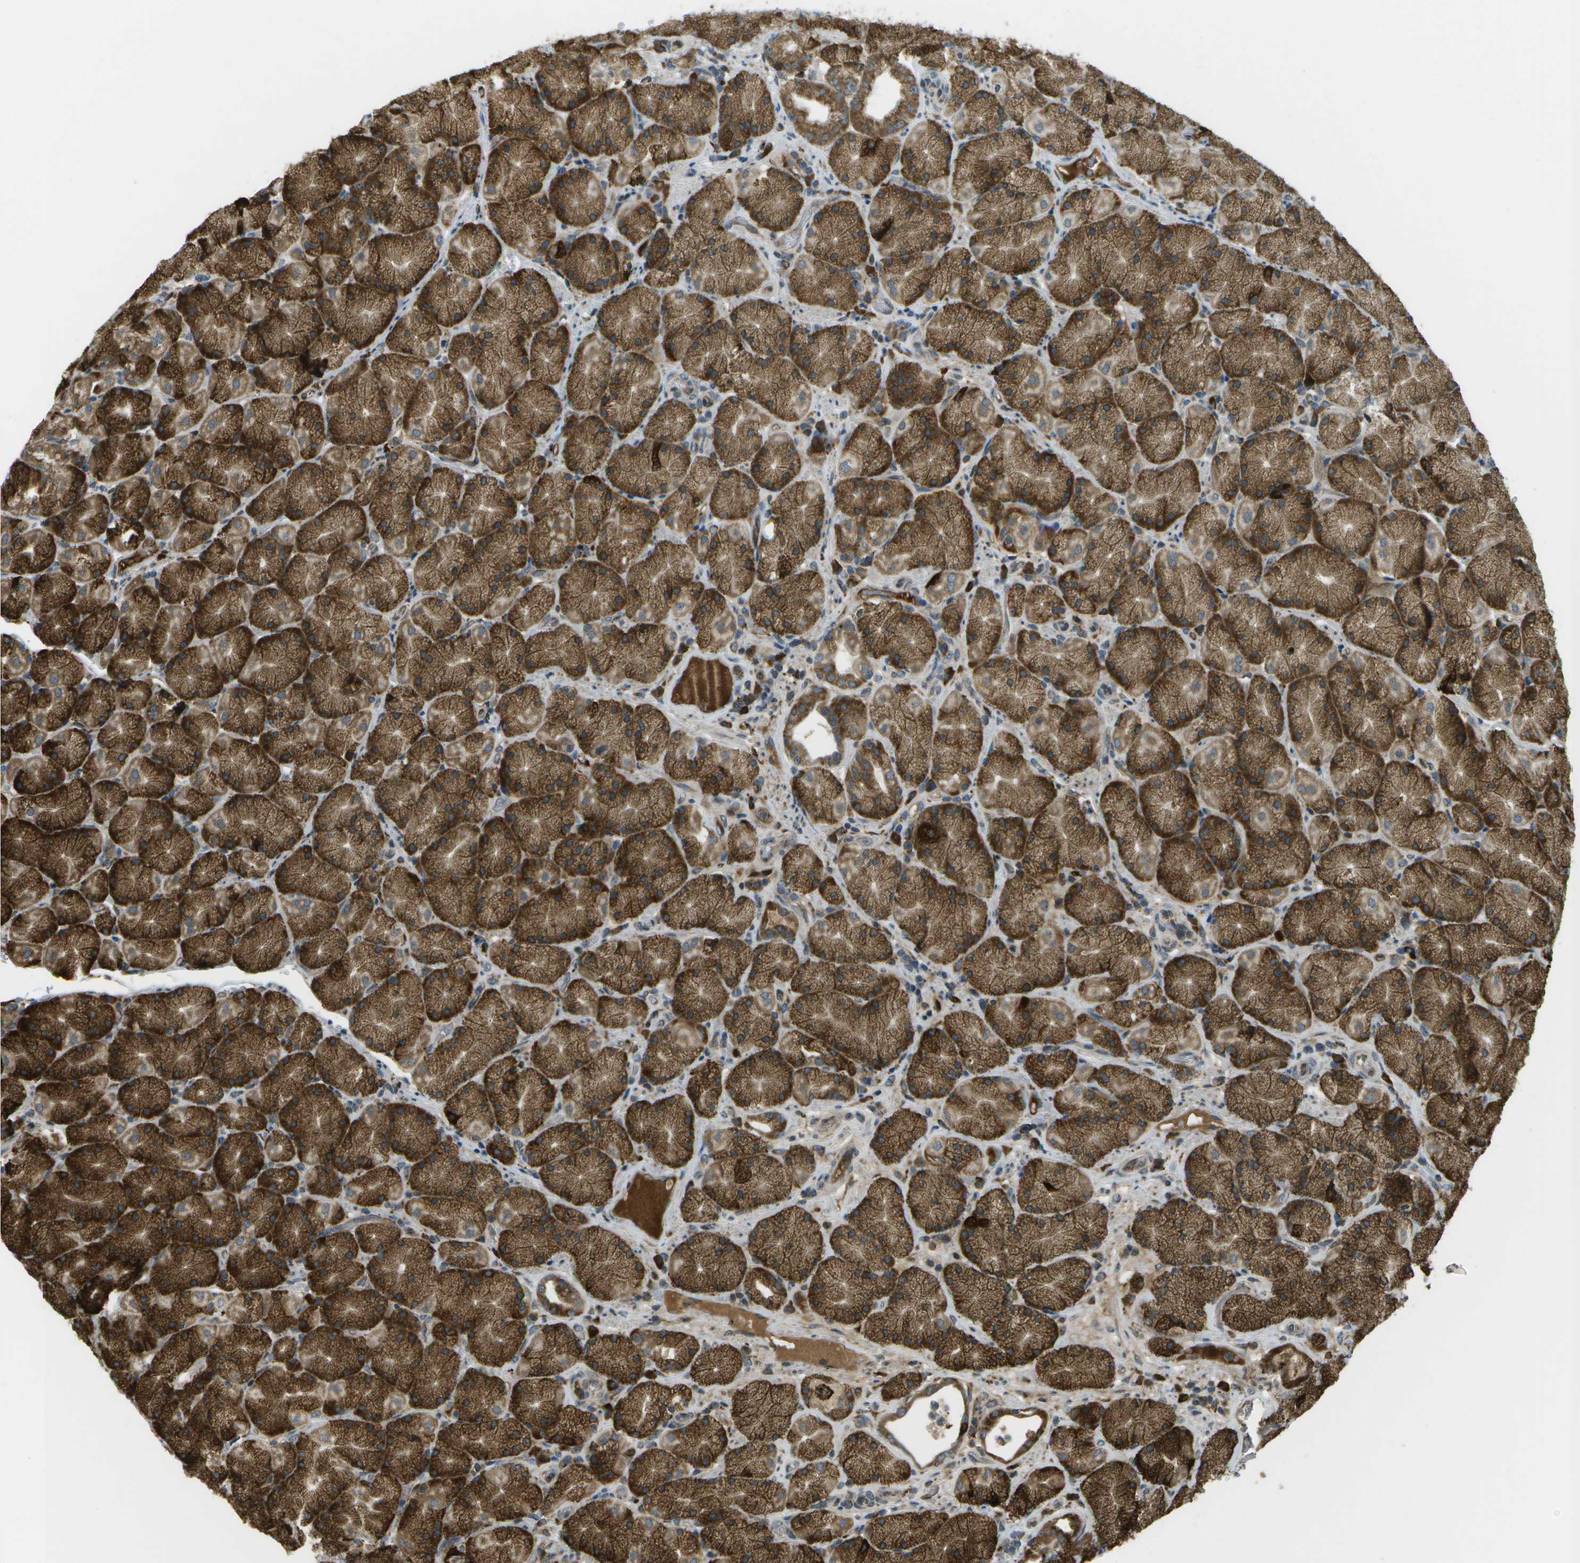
{"staining": {"intensity": "strong", "quantity": ">75%", "location": "cytoplasmic/membranous"}, "tissue": "stomach", "cell_type": "Glandular cells", "image_type": "normal", "snomed": [{"axis": "morphology", "description": "Normal tissue, NOS"}, {"axis": "morphology", "description": "Carcinoid, malignant, NOS"}, {"axis": "topography", "description": "Stomach, upper"}], "caption": "This histopathology image displays immunohistochemistry staining of normal stomach, with high strong cytoplasmic/membranous expression in about >75% of glandular cells.", "gene": "USP30", "patient": {"sex": "male", "age": 39}}